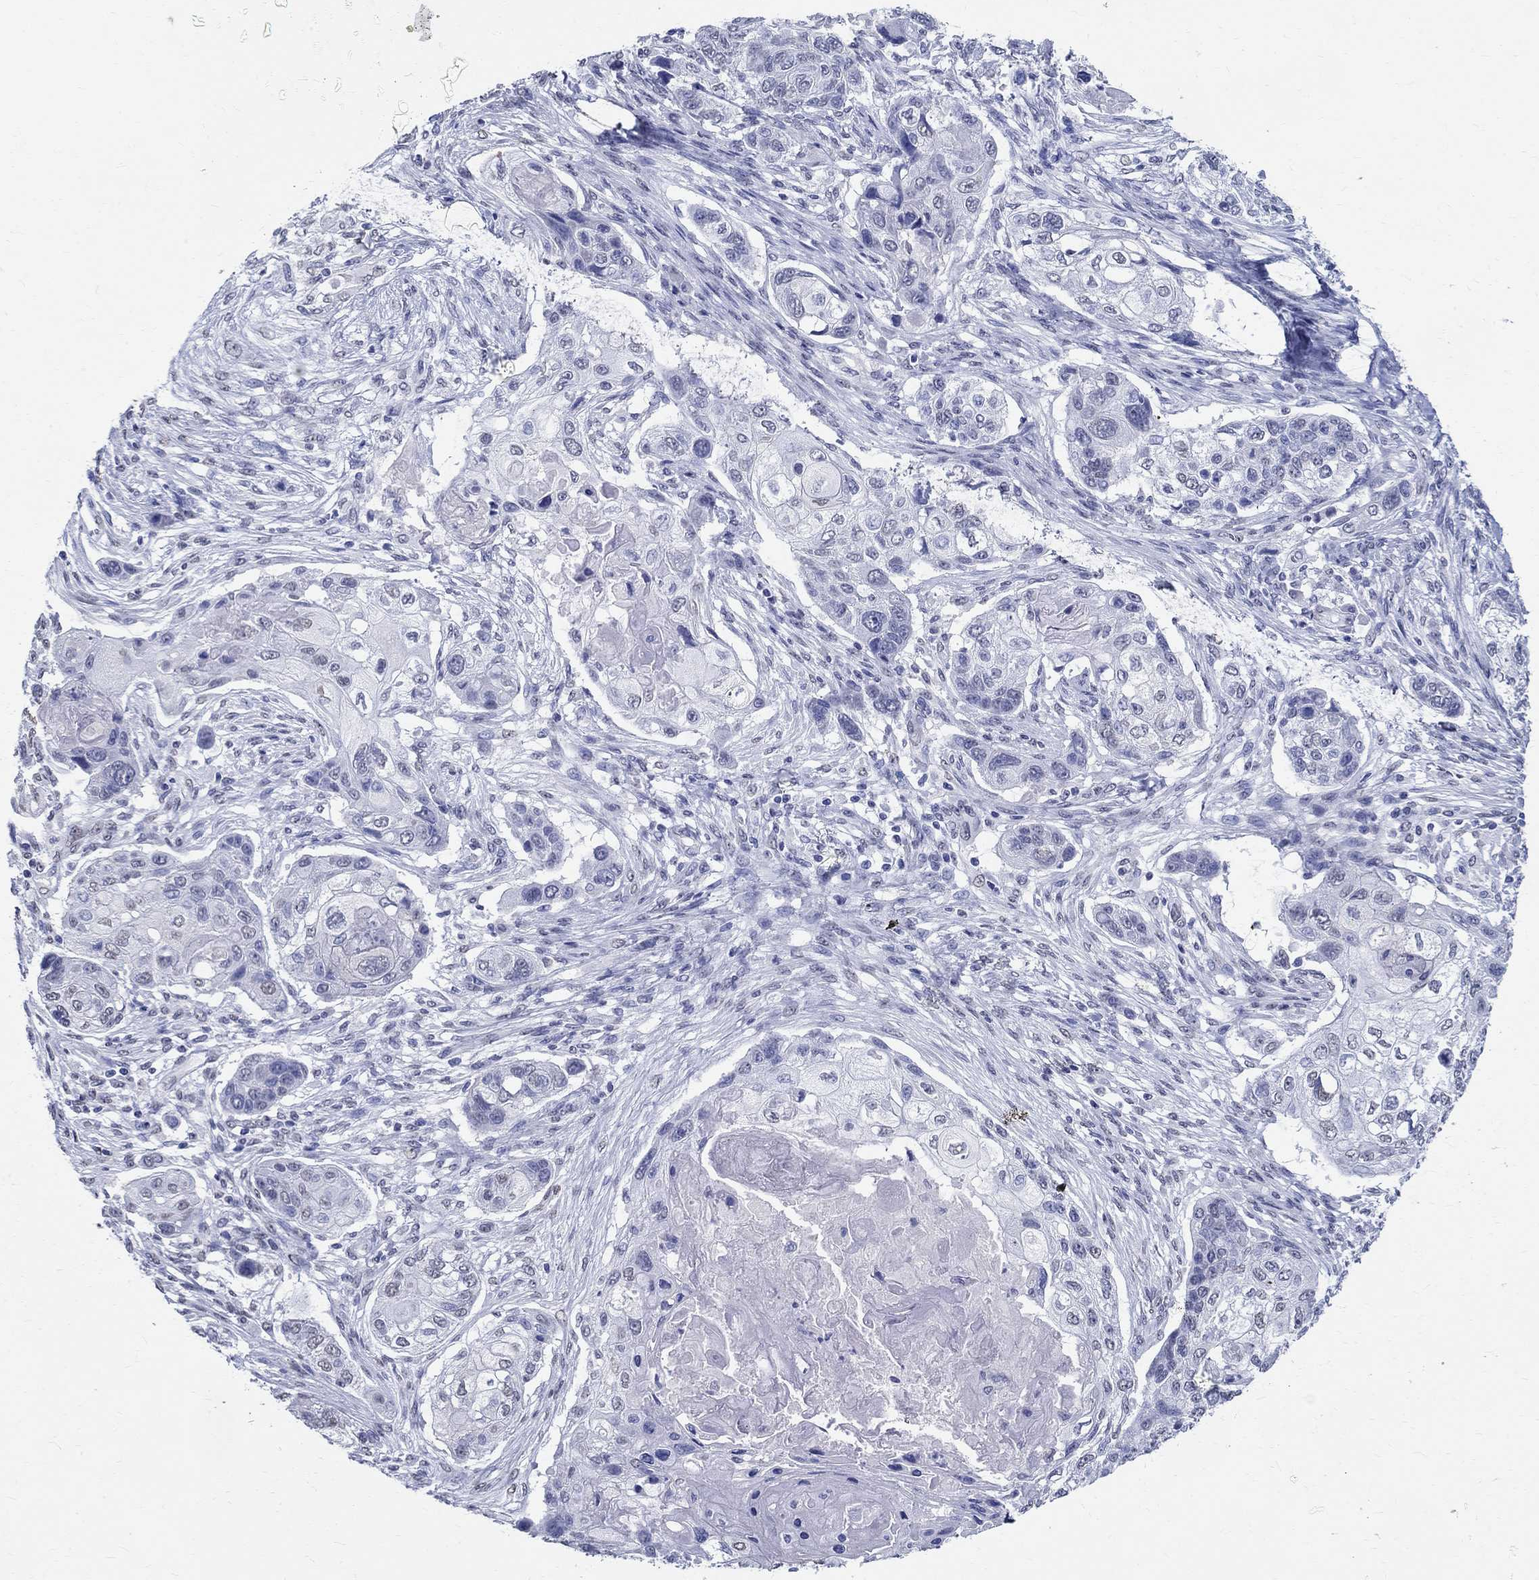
{"staining": {"intensity": "negative", "quantity": "none", "location": "none"}, "tissue": "lung cancer", "cell_type": "Tumor cells", "image_type": "cancer", "snomed": [{"axis": "morphology", "description": "Normal tissue, NOS"}, {"axis": "morphology", "description": "Squamous cell carcinoma, NOS"}, {"axis": "topography", "description": "Bronchus"}, {"axis": "topography", "description": "Lung"}], "caption": "This is an IHC image of squamous cell carcinoma (lung). There is no staining in tumor cells.", "gene": "TSPAN16", "patient": {"sex": "male", "age": 69}}